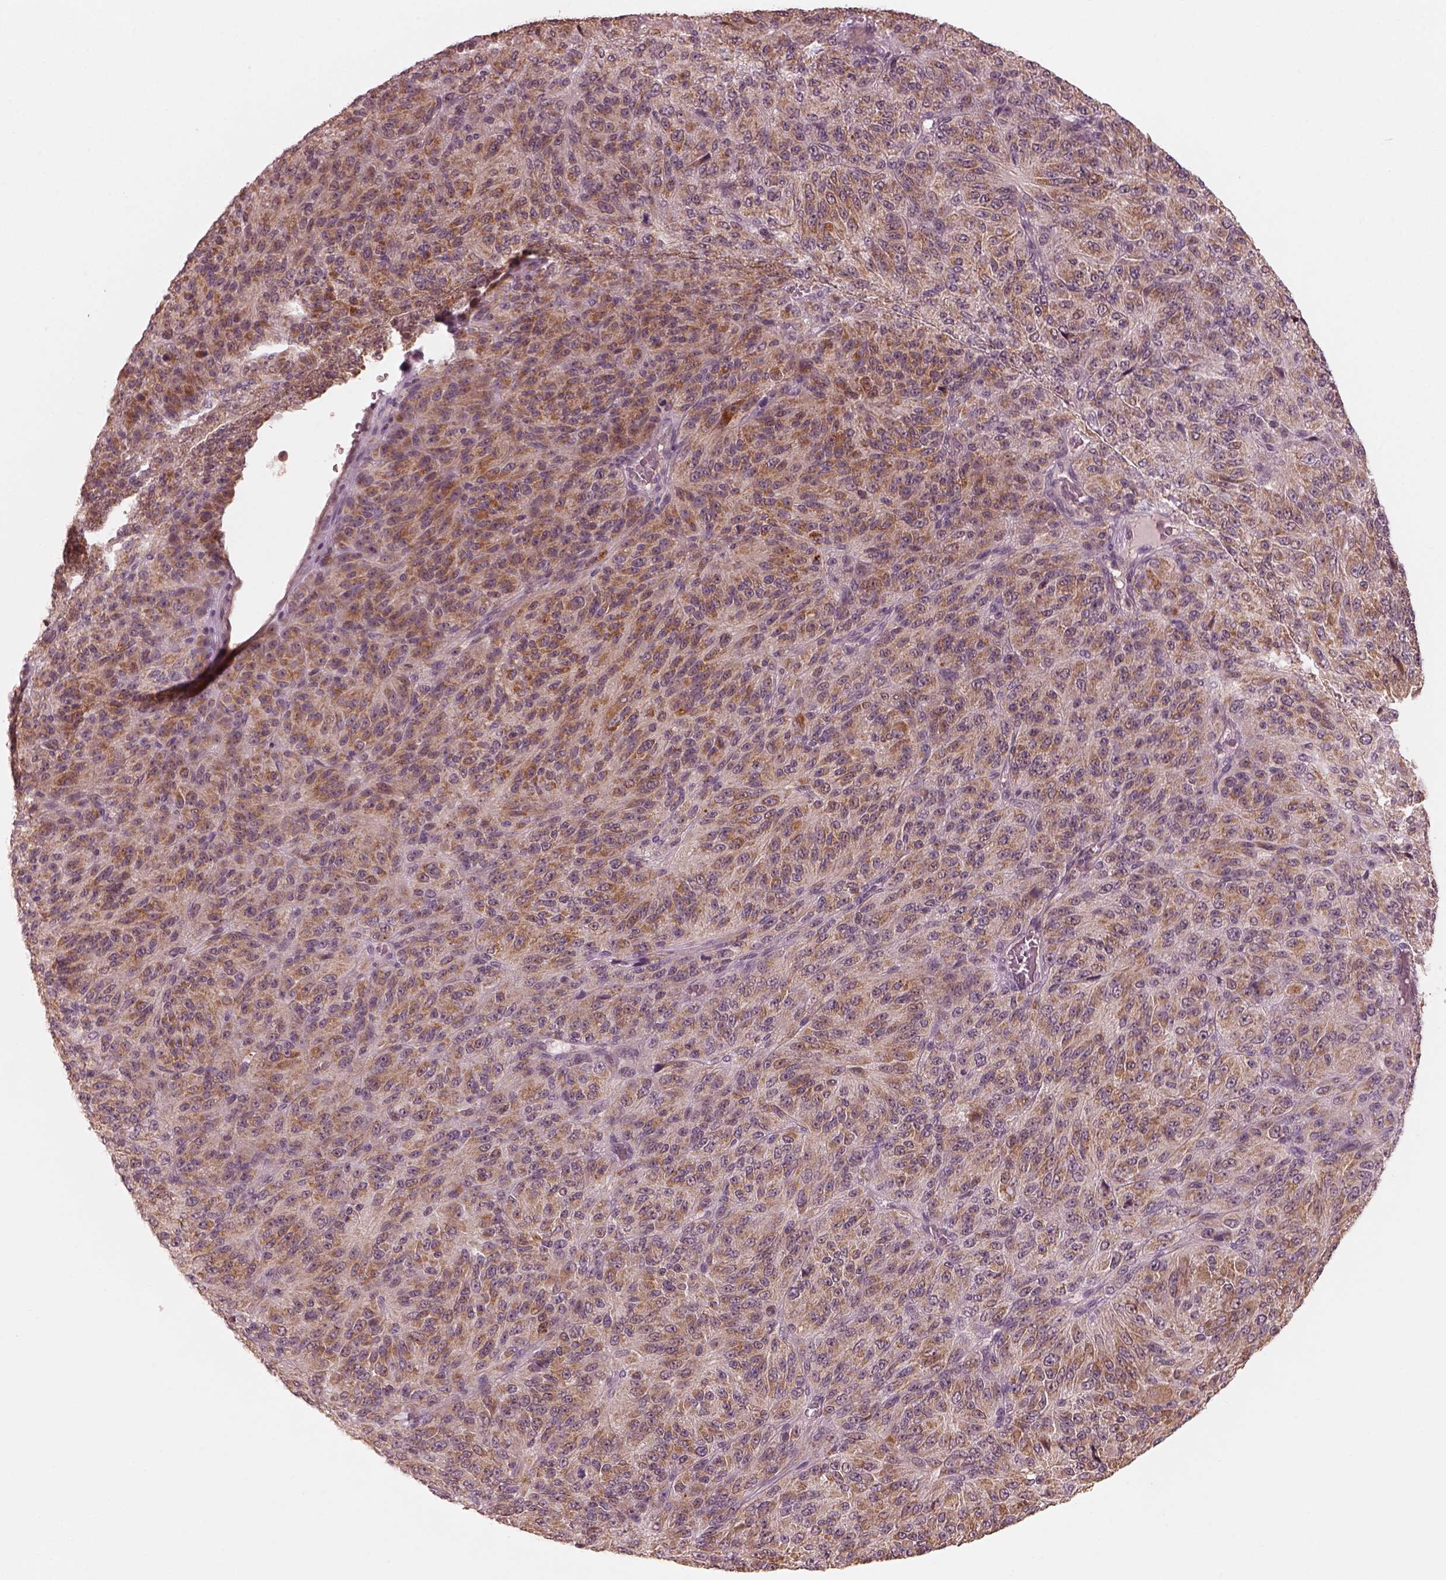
{"staining": {"intensity": "moderate", "quantity": "25%-75%", "location": "cytoplasmic/membranous"}, "tissue": "melanoma", "cell_type": "Tumor cells", "image_type": "cancer", "snomed": [{"axis": "morphology", "description": "Malignant melanoma, Metastatic site"}, {"axis": "topography", "description": "Brain"}], "caption": "Human malignant melanoma (metastatic site) stained with a protein marker demonstrates moderate staining in tumor cells.", "gene": "SLC25A46", "patient": {"sex": "female", "age": 56}}